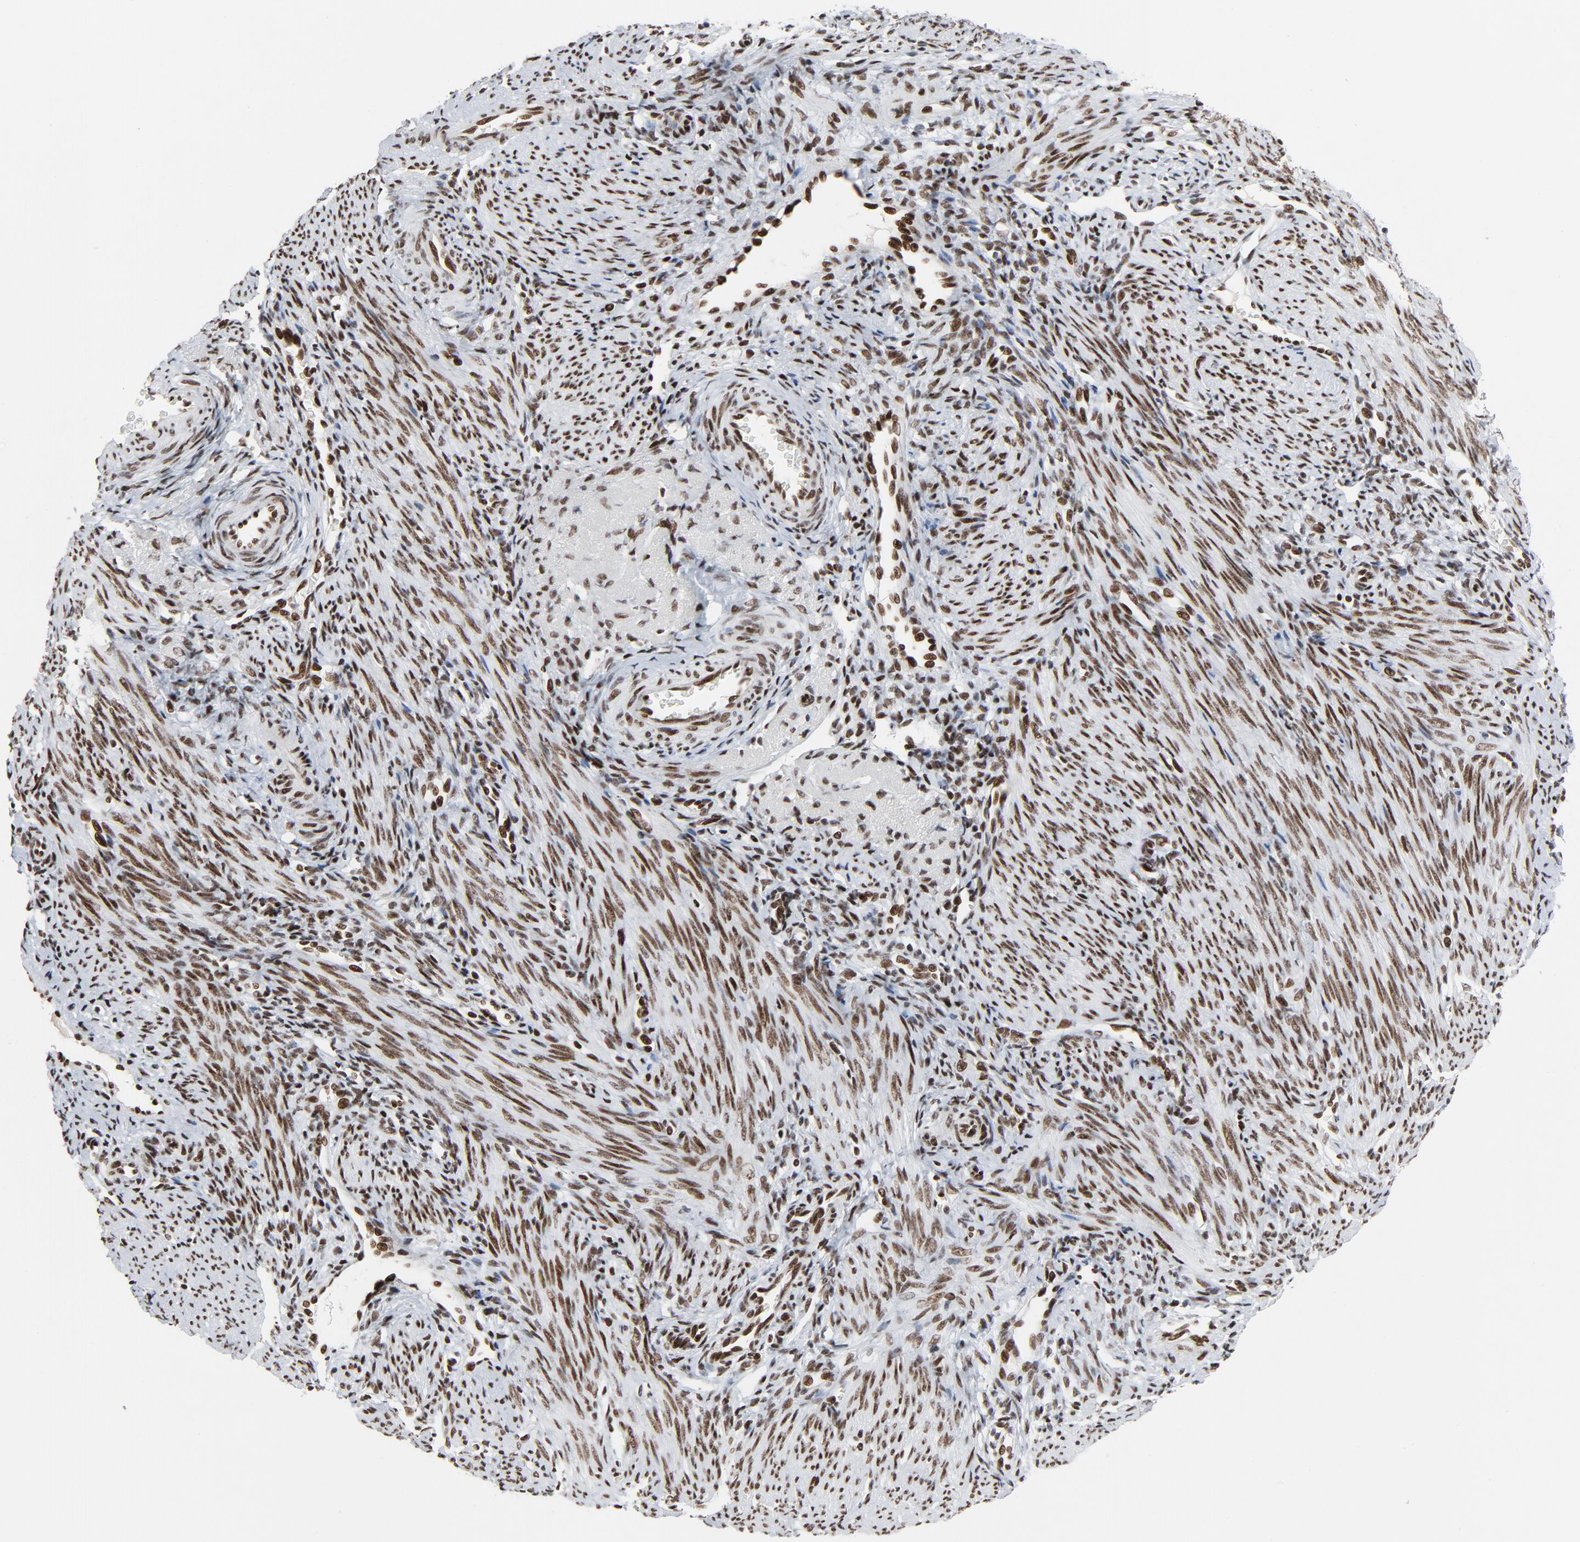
{"staining": {"intensity": "moderate", "quantity": ">75%", "location": "nuclear"}, "tissue": "endometrium", "cell_type": "Cells in endometrial stroma", "image_type": "normal", "snomed": [{"axis": "morphology", "description": "Normal tissue, NOS"}, {"axis": "topography", "description": "Uterus"}, {"axis": "topography", "description": "Endometrium"}], "caption": "The photomicrograph exhibits a brown stain indicating the presence of a protein in the nuclear of cells in endometrial stroma in endometrium.", "gene": "HSF1", "patient": {"sex": "female", "age": 33}}